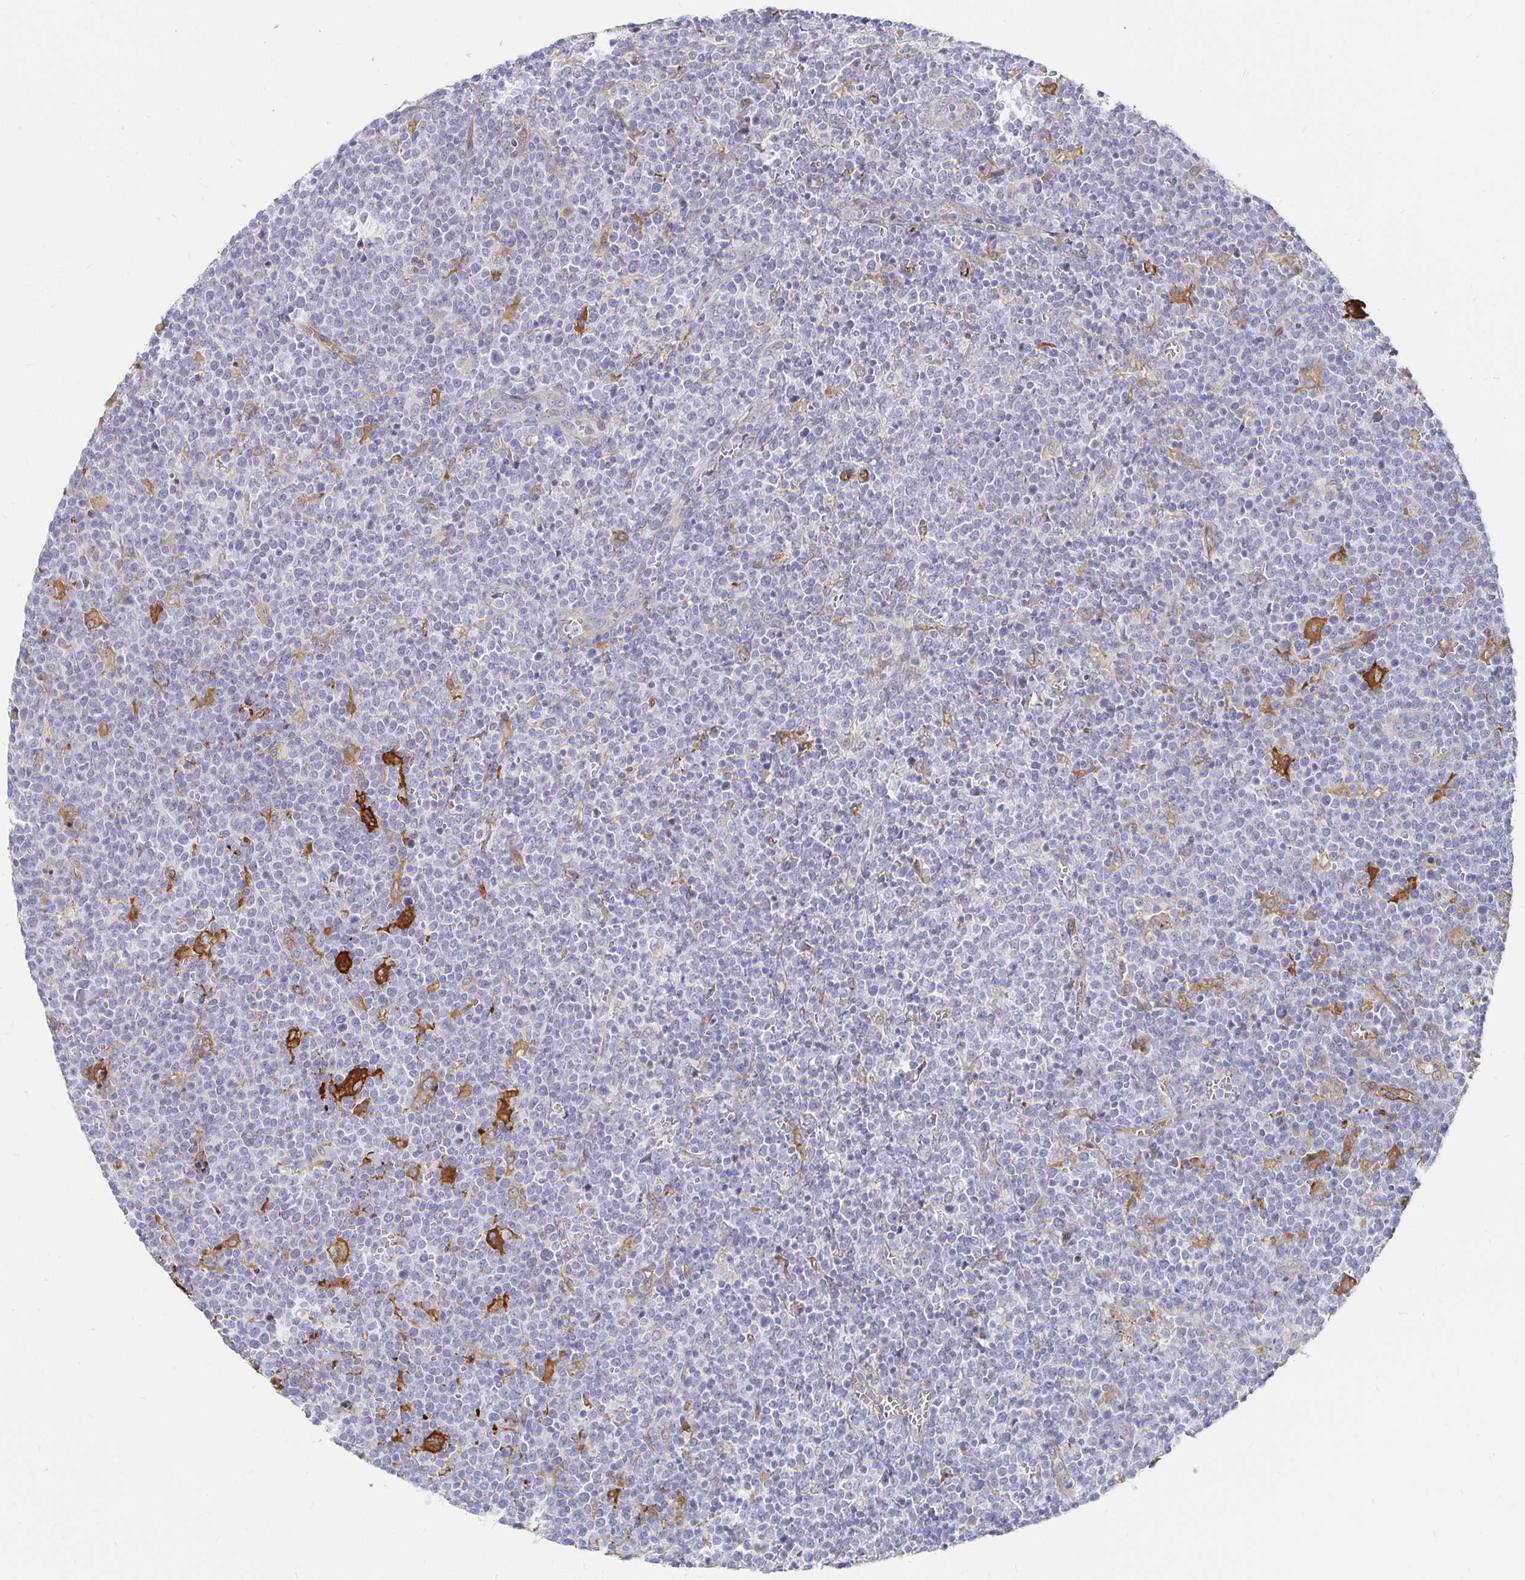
{"staining": {"intensity": "negative", "quantity": "none", "location": "none"}, "tissue": "lymphoma", "cell_type": "Tumor cells", "image_type": "cancer", "snomed": [{"axis": "morphology", "description": "Malignant lymphoma, non-Hodgkin's type, High grade"}, {"axis": "topography", "description": "Lymph node"}], "caption": "The image shows no significant positivity in tumor cells of high-grade malignant lymphoma, non-Hodgkin's type.", "gene": "CCDC85A", "patient": {"sex": "male", "age": 61}}